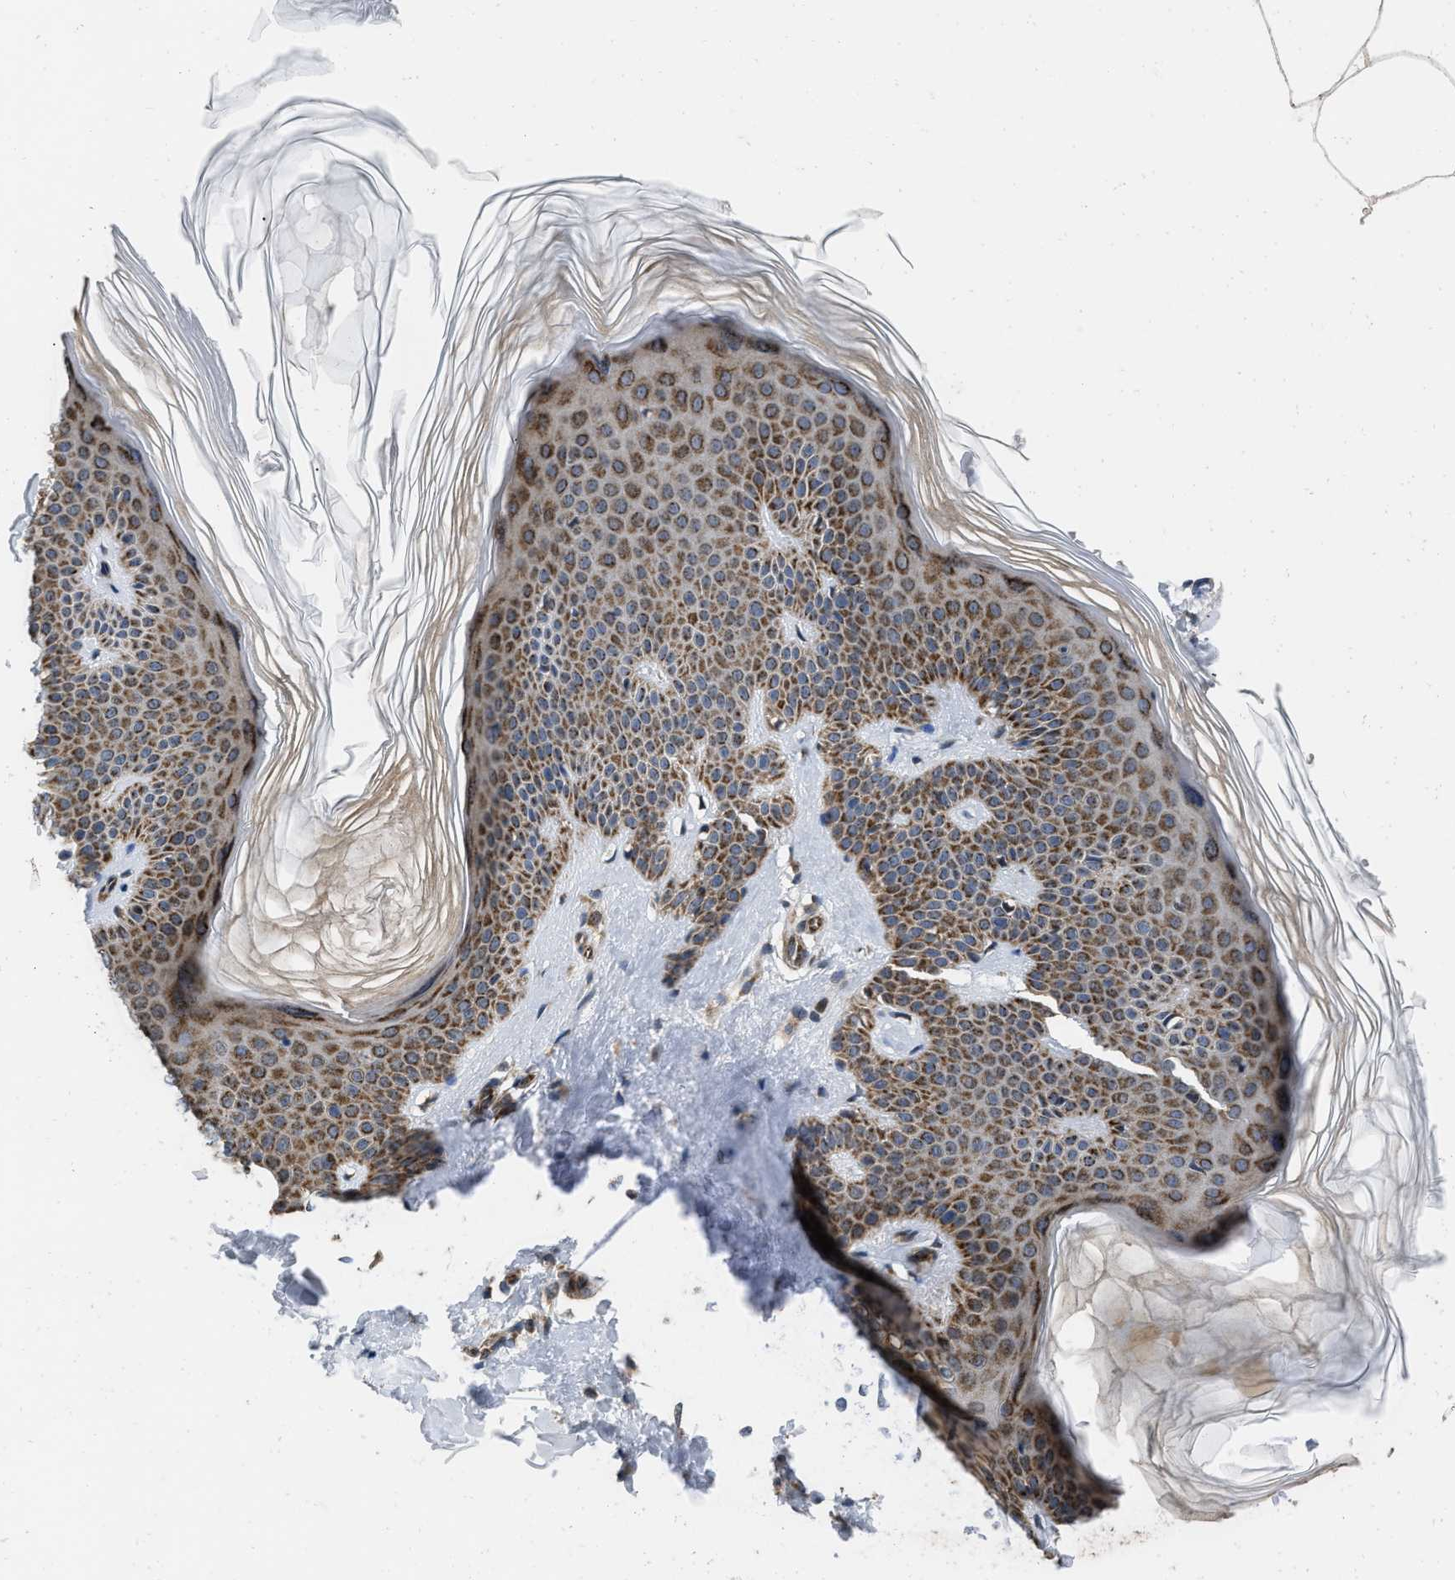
{"staining": {"intensity": "moderate", "quantity": ">75%", "location": "cytoplasmic/membranous"}, "tissue": "skin", "cell_type": "Fibroblasts", "image_type": "normal", "snomed": [{"axis": "morphology", "description": "Normal tissue, NOS"}, {"axis": "morphology", "description": "Malignant melanoma, Metastatic site"}, {"axis": "topography", "description": "Skin"}], "caption": "High-magnification brightfield microscopy of unremarkable skin stained with DAB (brown) and counterstained with hematoxylin (blue). fibroblasts exhibit moderate cytoplasmic/membranous positivity is appreciated in approximately>75% of cells.", "gene": "AKAP1", "patient": {"sex": "male", "age": 41}}